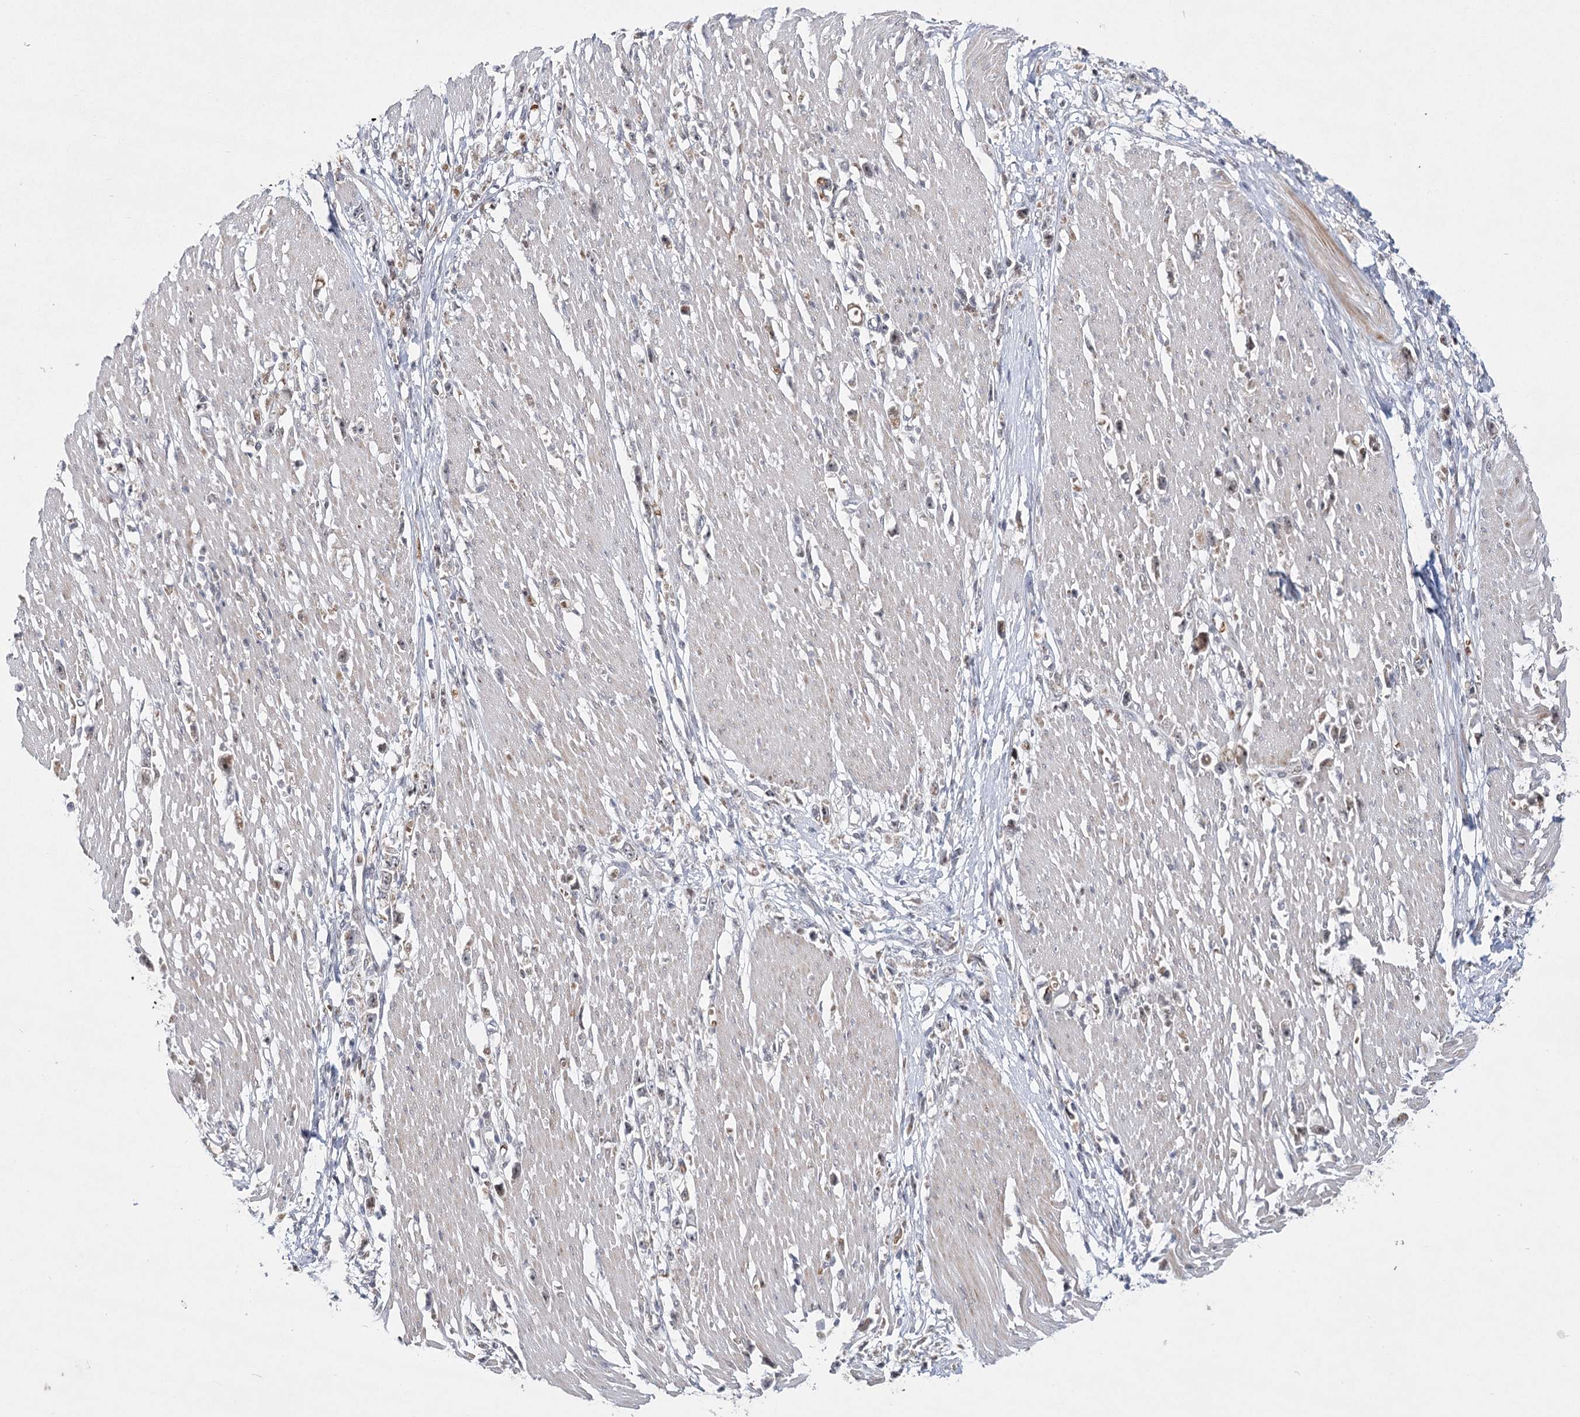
{"staining": {"intensity": "negative", "quantity": "none", "location": "none"}, "tissue": "stomach cancer", "cell_type": "Tumor cells", "image_type": "cancer", "snomed": [{"axis": "morphology", "description": "Adenocarcinoma, NOS"}, {"axis": "topography", "description": "Stomach"}], "caption": "This is an immunohistochemistry image of adenocarcinoma (stomach). There is no positivity in tumor cells.", "gene": "NSMCE4A", "patient": {"sex": "female", "age": 59}}